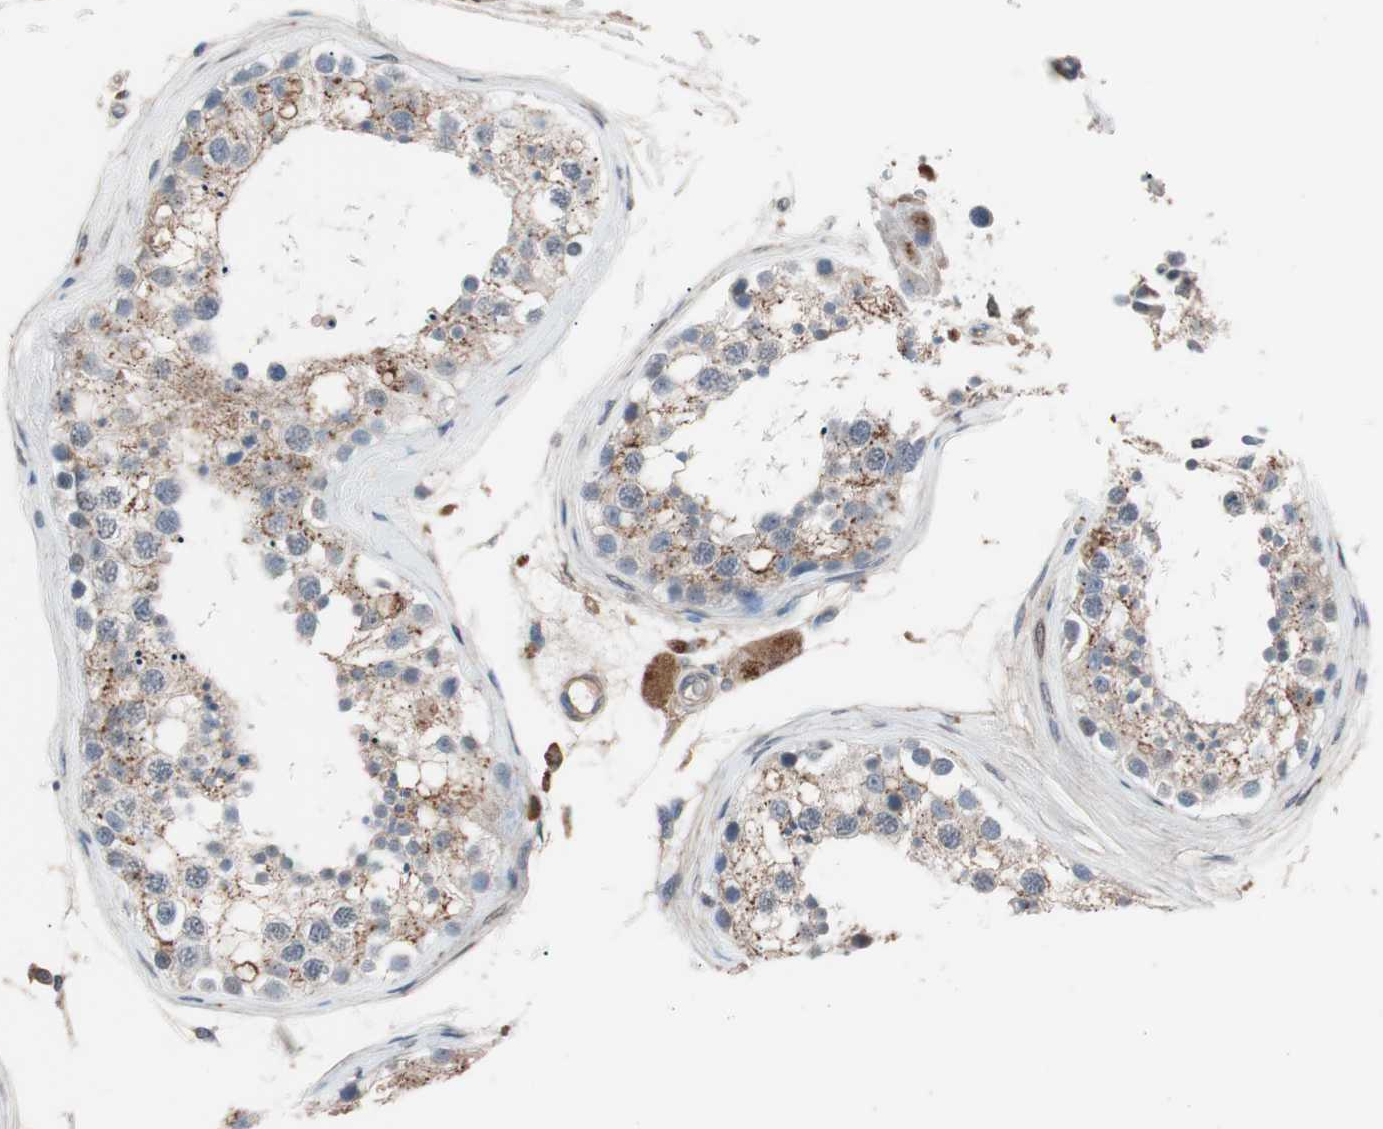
{"staining": {"intensity": "weak", "quantity": "25%-75%", "location": "cytoplasmic/membranous"}, "tissue": "testis", "cell_type": "Cells in seminiferous ducts", "image_type": "normal", "snomed": [{"axis": "morphology", "description": "Normal tissue, NOS"}, {"axis": "topography", "description": "Testis"}], "caption": "Protein staining shows weak cytoplasmic/membranous expression in approximately 25%-75% of cells in seminiferous ducts in normal testis.", "gene": "LITAF", "patient": {"sex": "male", "age": 68}}